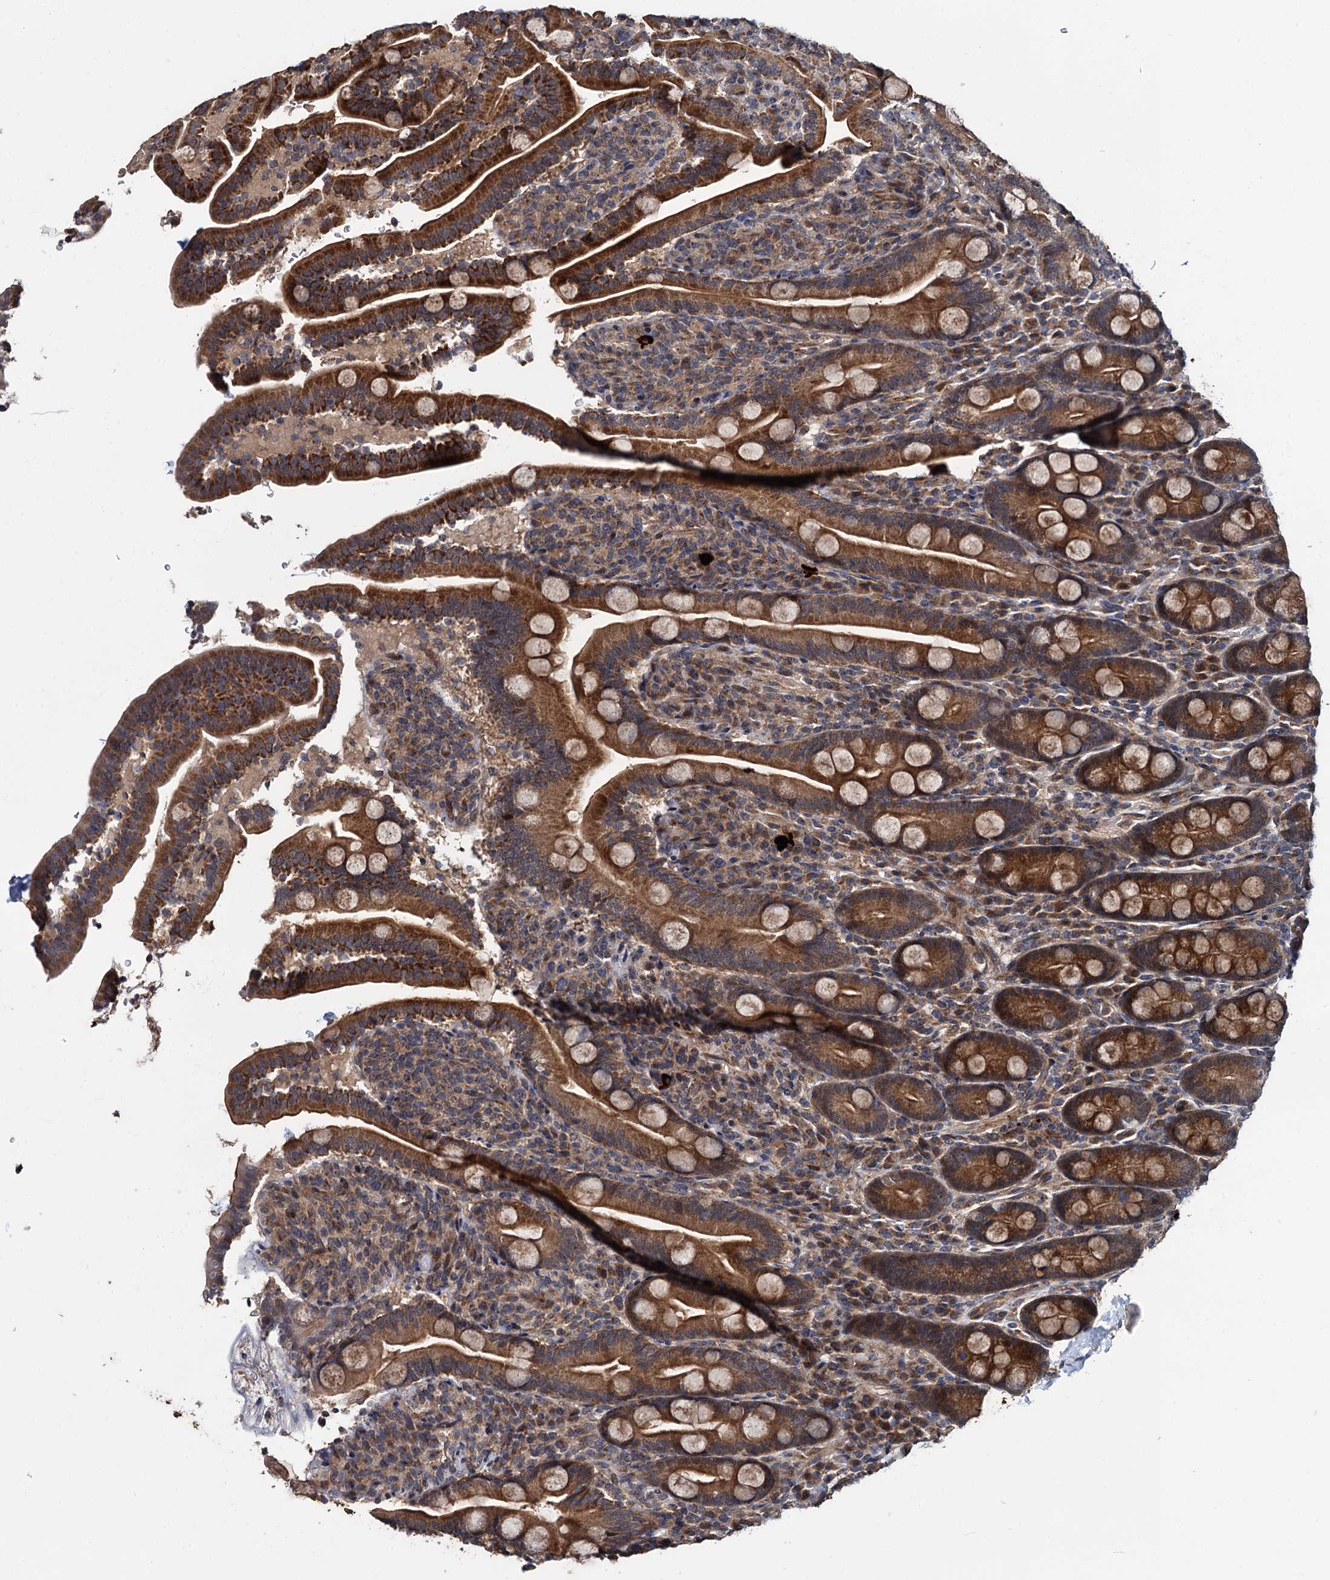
{"staining": {"intensity": "strong", "quantity": ">75%", "location": "cytoplasmic/membranous"}, "tissue": "duodenum", "cell_type": "Glandular cells", "image_type": "normal", "snomed": [{"axis": "morphology", "description": "Normal tissue, NOS"}, {"axis": "topography", "description": "Duodenum"}], "caption": "This image reveals benign duodenum stained with IHC to label a protein in brown. The cytoplasmic/membranous of glandular cells show strong positivity for the protein. Nuclei are counter-stained blue.", "gene": "ARHGAP42", "patient": {"sex": "male", "age": 35}}